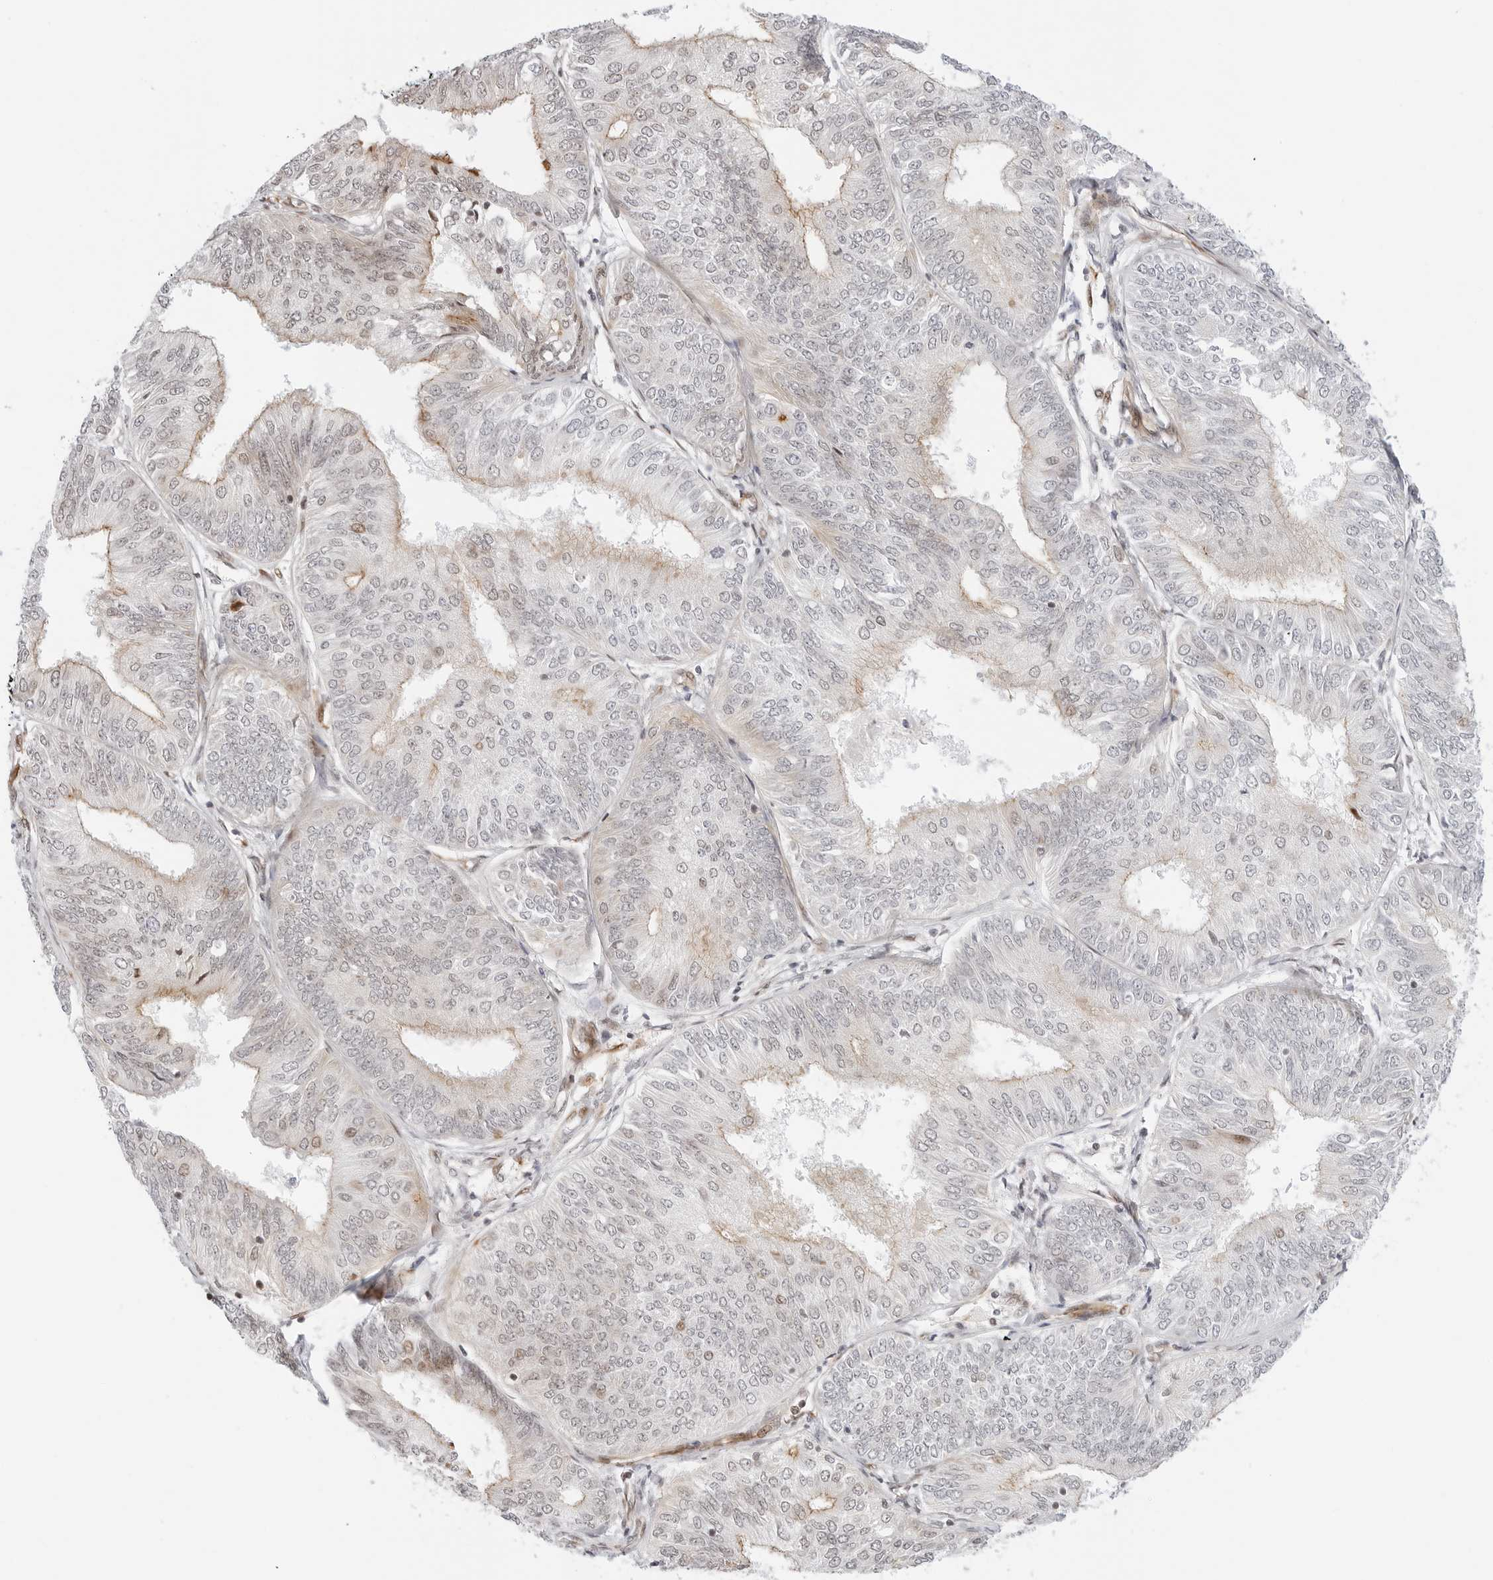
{"staining": {"intensity": "weak", "quantity": "<25%", "location": "cytoplasmic/membranous,nuclear"}, "tissue": "endometrial cancer", "cell_type": "Tumor cells", "image_type": "cancer", "snomed": [{"axis": "morphology", "description": "Adenocarcinoma, NOS"}, {"axis": "topography", "description": "Endometrium"}], "caption": "Immunohistochemical staining of endometrial cancer (adenocarcinoma) exhibits no significant staining in tumor cells.", "gene": "ZNF613", "patient": {"sex": "female", "age": 58}}